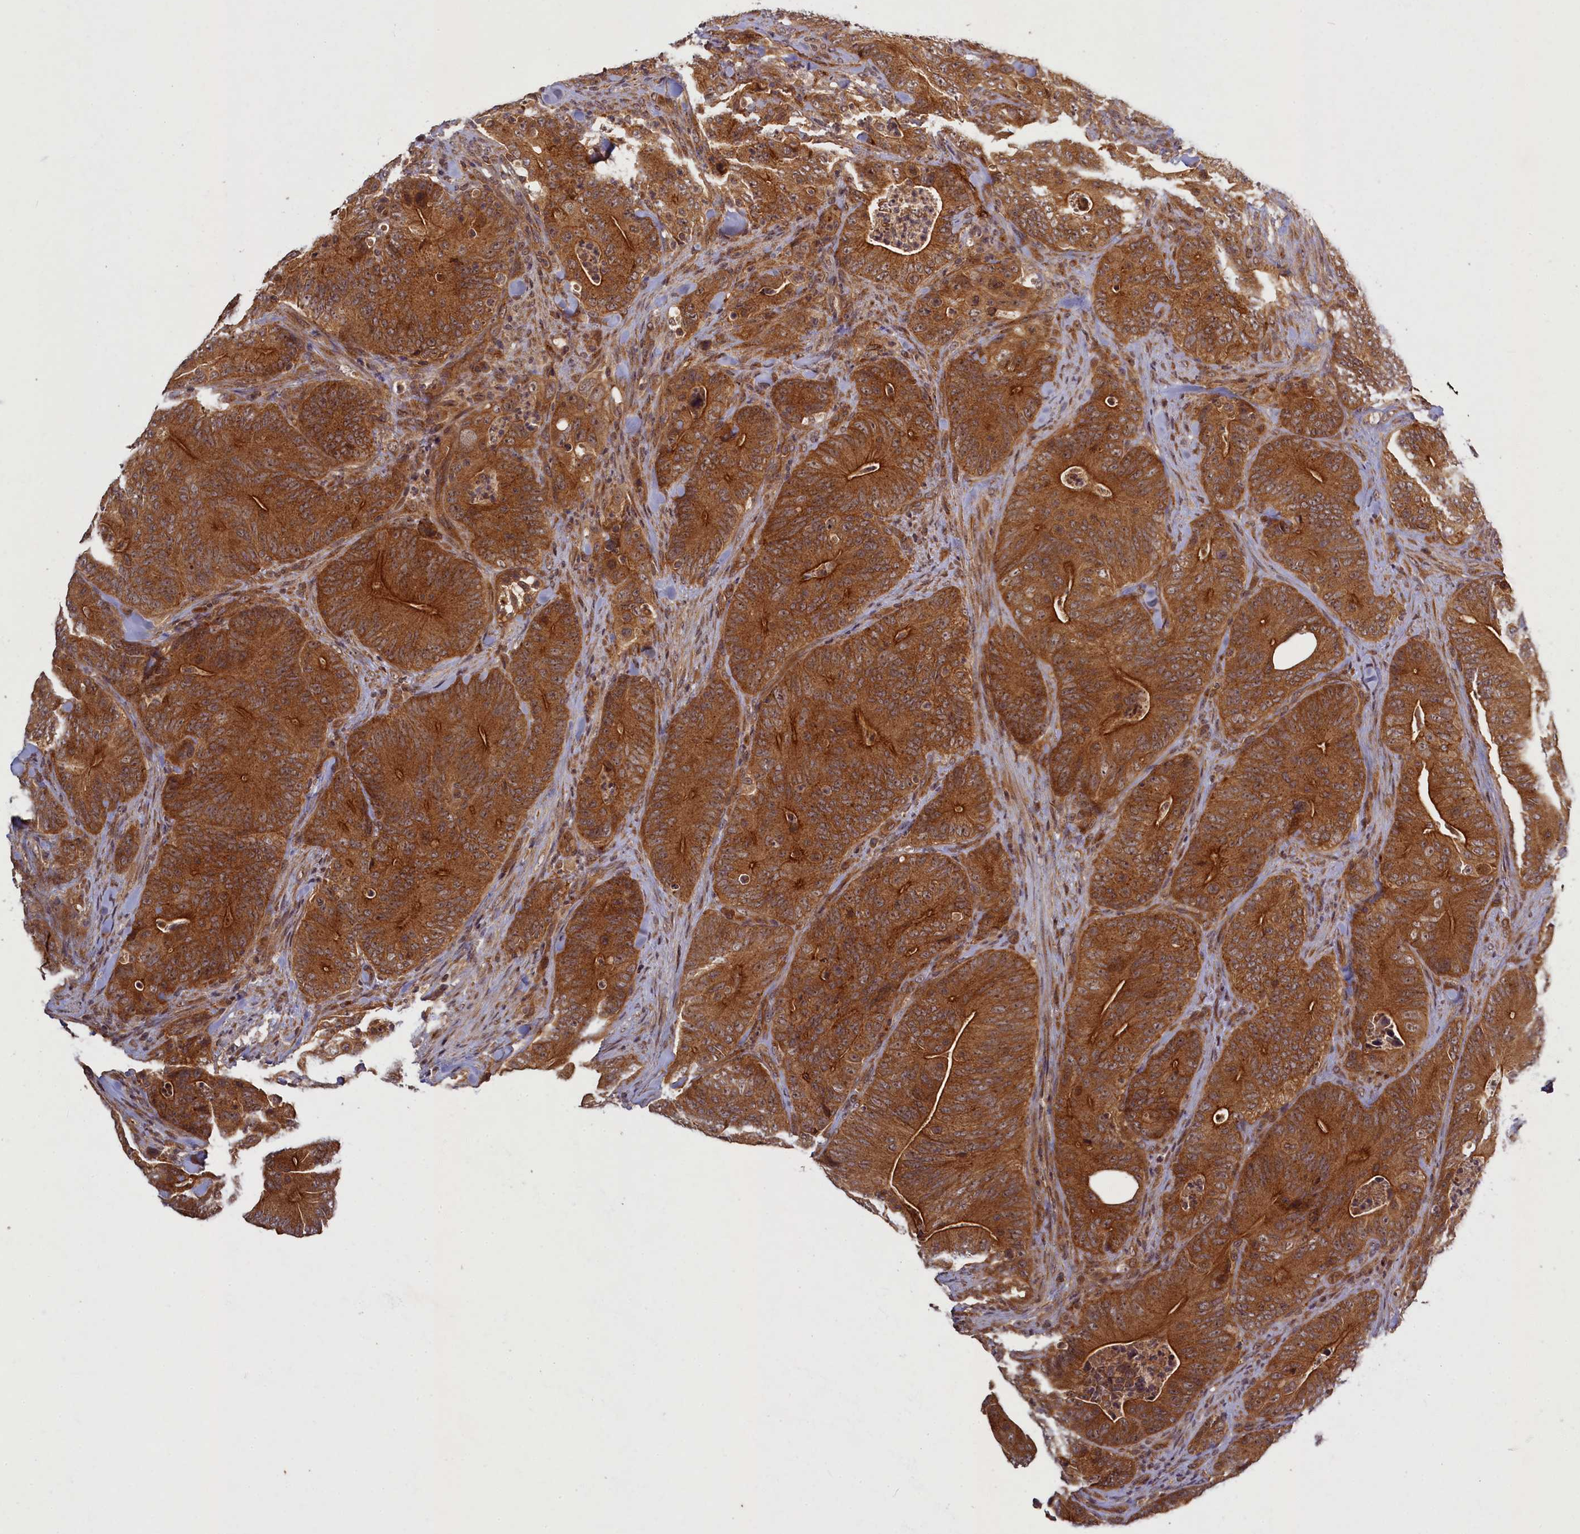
{"staining": {"intensity": "strong", "quantity": ">75%", "location": "cytoplasmic/membranous"}, "tissue": "colorectal cancer", "cell_type": "Tumor cells", "image_type": "cancer", "snomed": [{"axis": "morphology", "description": "Normal tissue, NOS"}, {"axis": "topography", "description": "Colon"}], "caption": "This is an image of IHC staining of colorectal cancer, which shows strong positivity in the cytoplasmic/membranous of tumor cells.", "gene": "BICD1", "patient": {"sex": "female", "age": 82}}